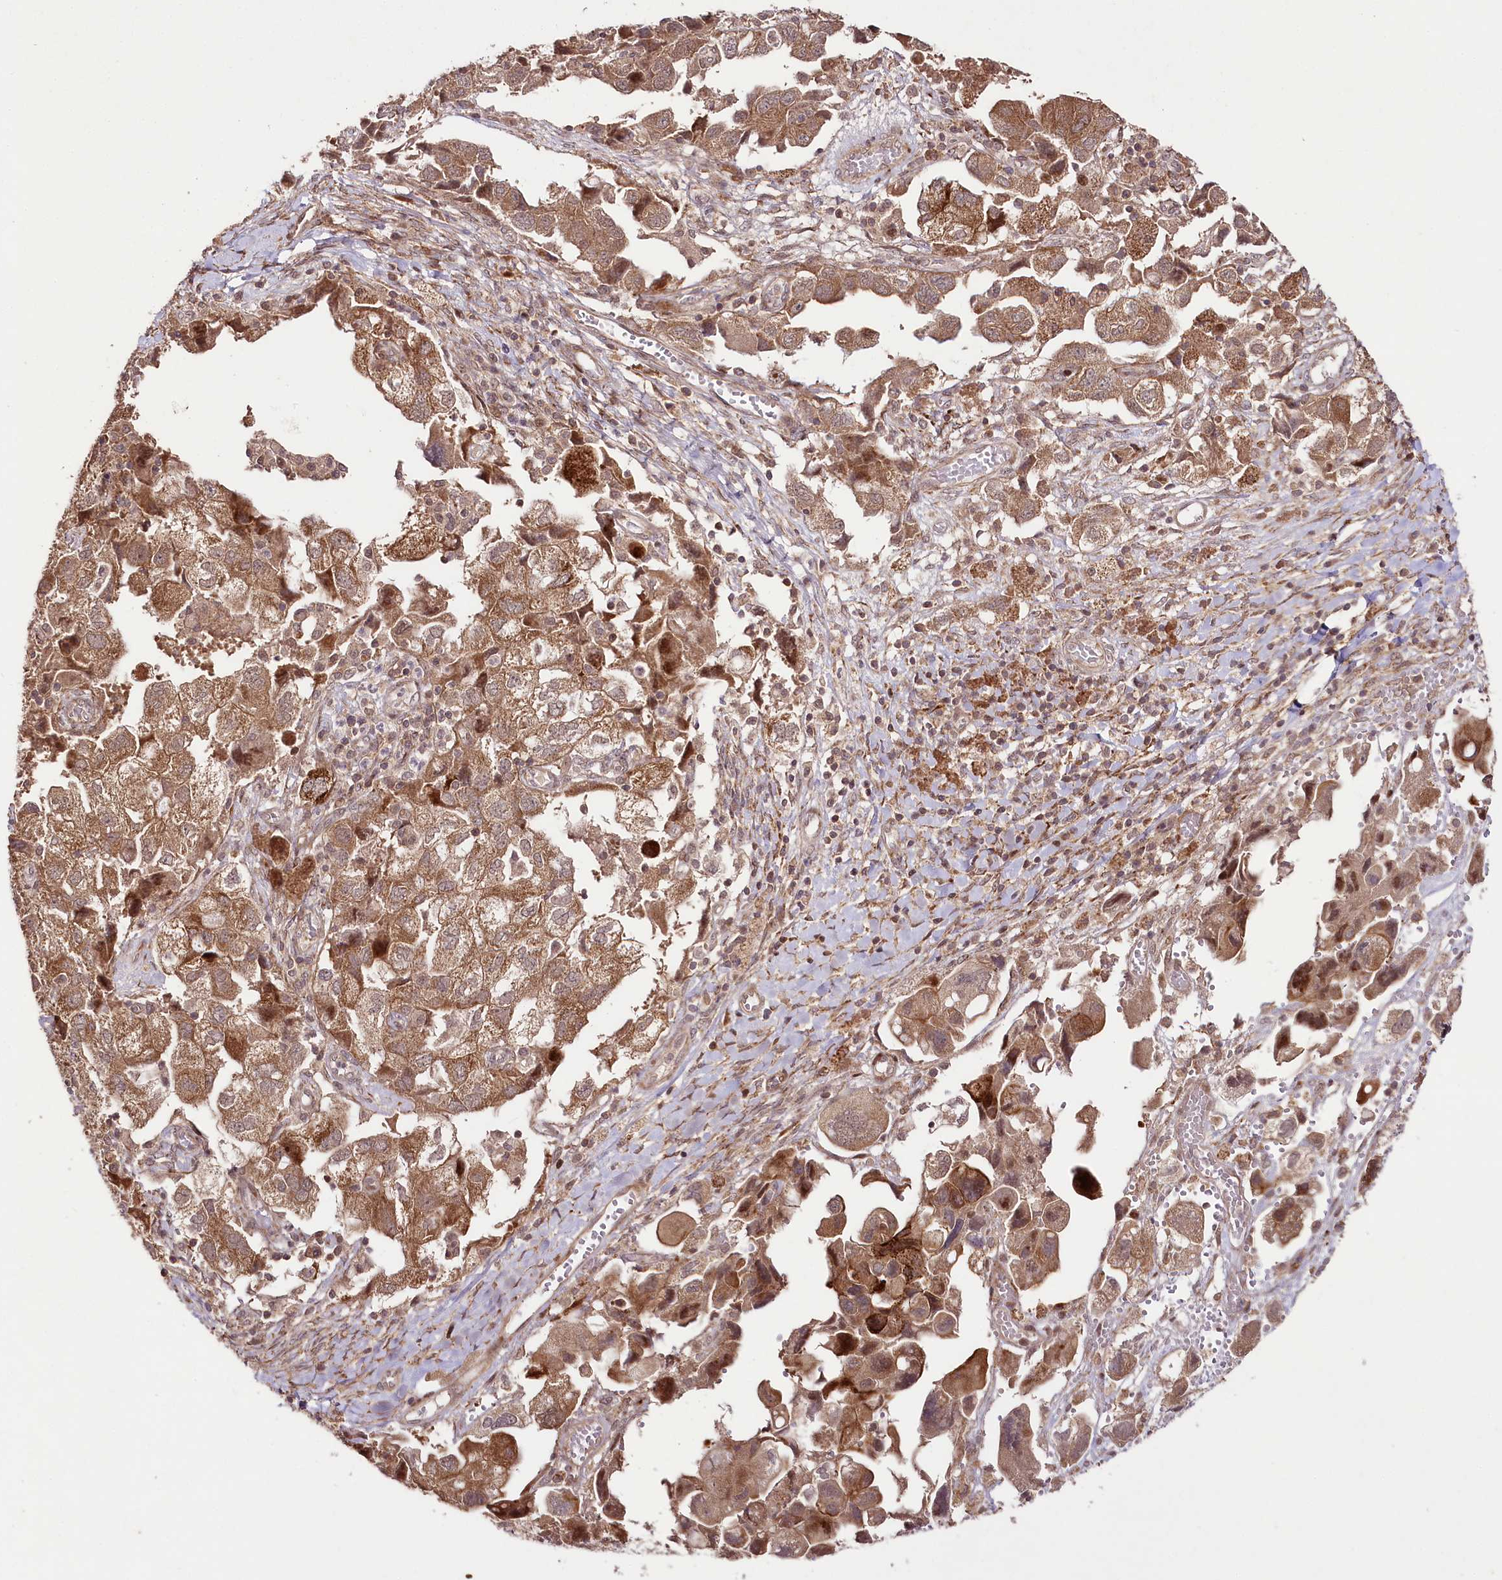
{"staining": {"intensity": "moderate", "quantity": ">75%", "location": "cytoplasmic/membranous"}, "tissue": "ovarian cancer", "cell_type": "Tumor cells", "image_type": "cancer", "snomed": [{"axis": "morphology", "description": "Carcinoma, NOS"}, {"axis": "morphology", "description": "Cystadenocarcinoma, serous, NOS"}, {"axis": "topography", "description": "Ovary"}], "caption": "A micrograph of human ovarian cancer stained for a protein exhibits moderate cytoplasmic/membranous brown staining in tumor cells.", "gene": "PHLDB1", "patient": {"sex": "female", "age": 69}}